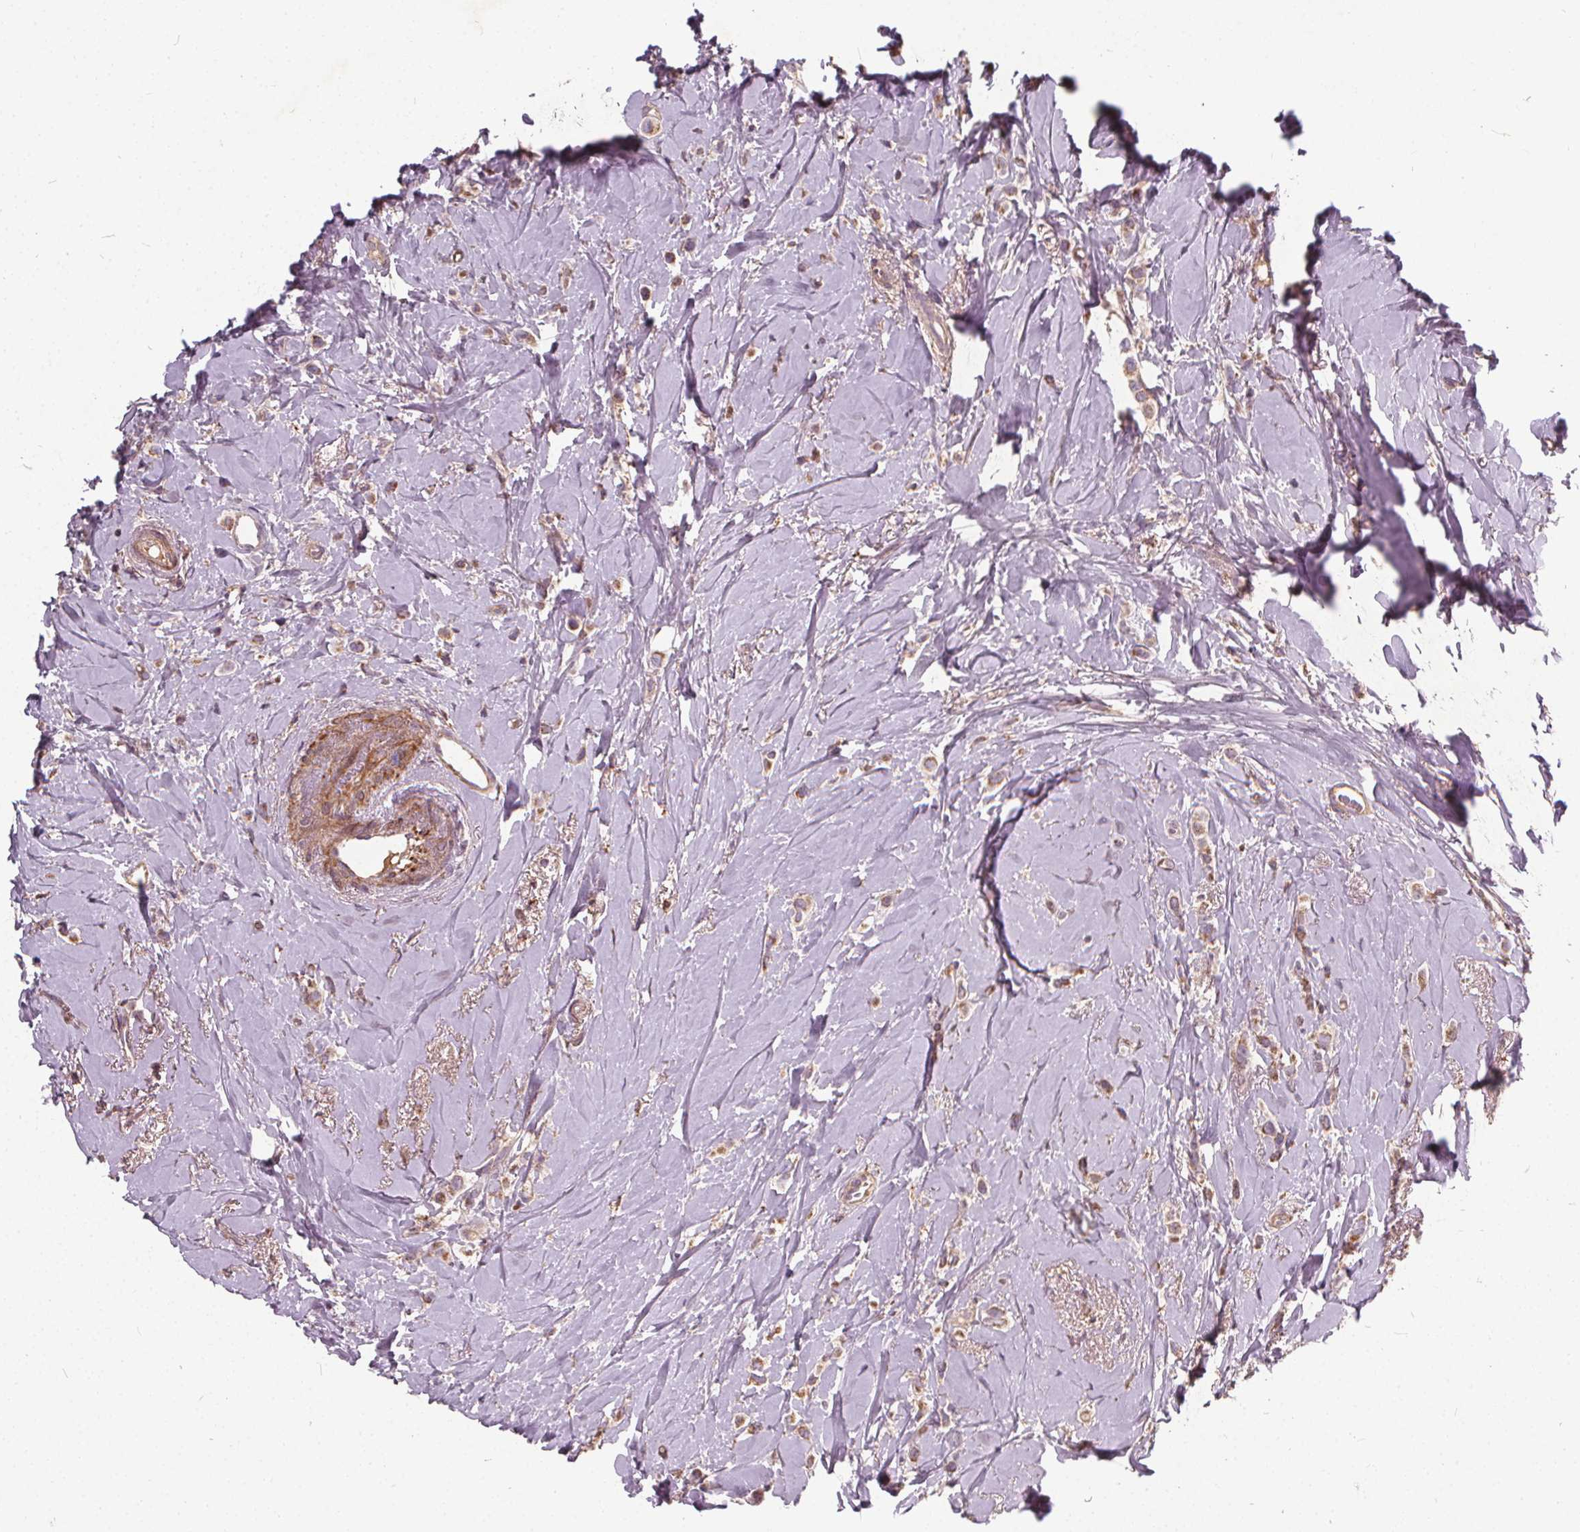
{"staining": {"intensity": "moderate", "quantity": ">75%", "location": "cytoplasmic/membranous"}, "tissue": "breast cancer", "cell_type": "Tumor cells", "image_type": "cancer", "snomed": [{"axis": "morphology", "description": "Lobular carcinoma"}, {"axis": "topography", "description": "Breast"}], "caption": "Lobular carcinoma (breast) stained with a protein marker demonstrates moderate staining in tumor cells.", "gene": "ORAI2", "patient": {"sex": "female", "age": 66}}